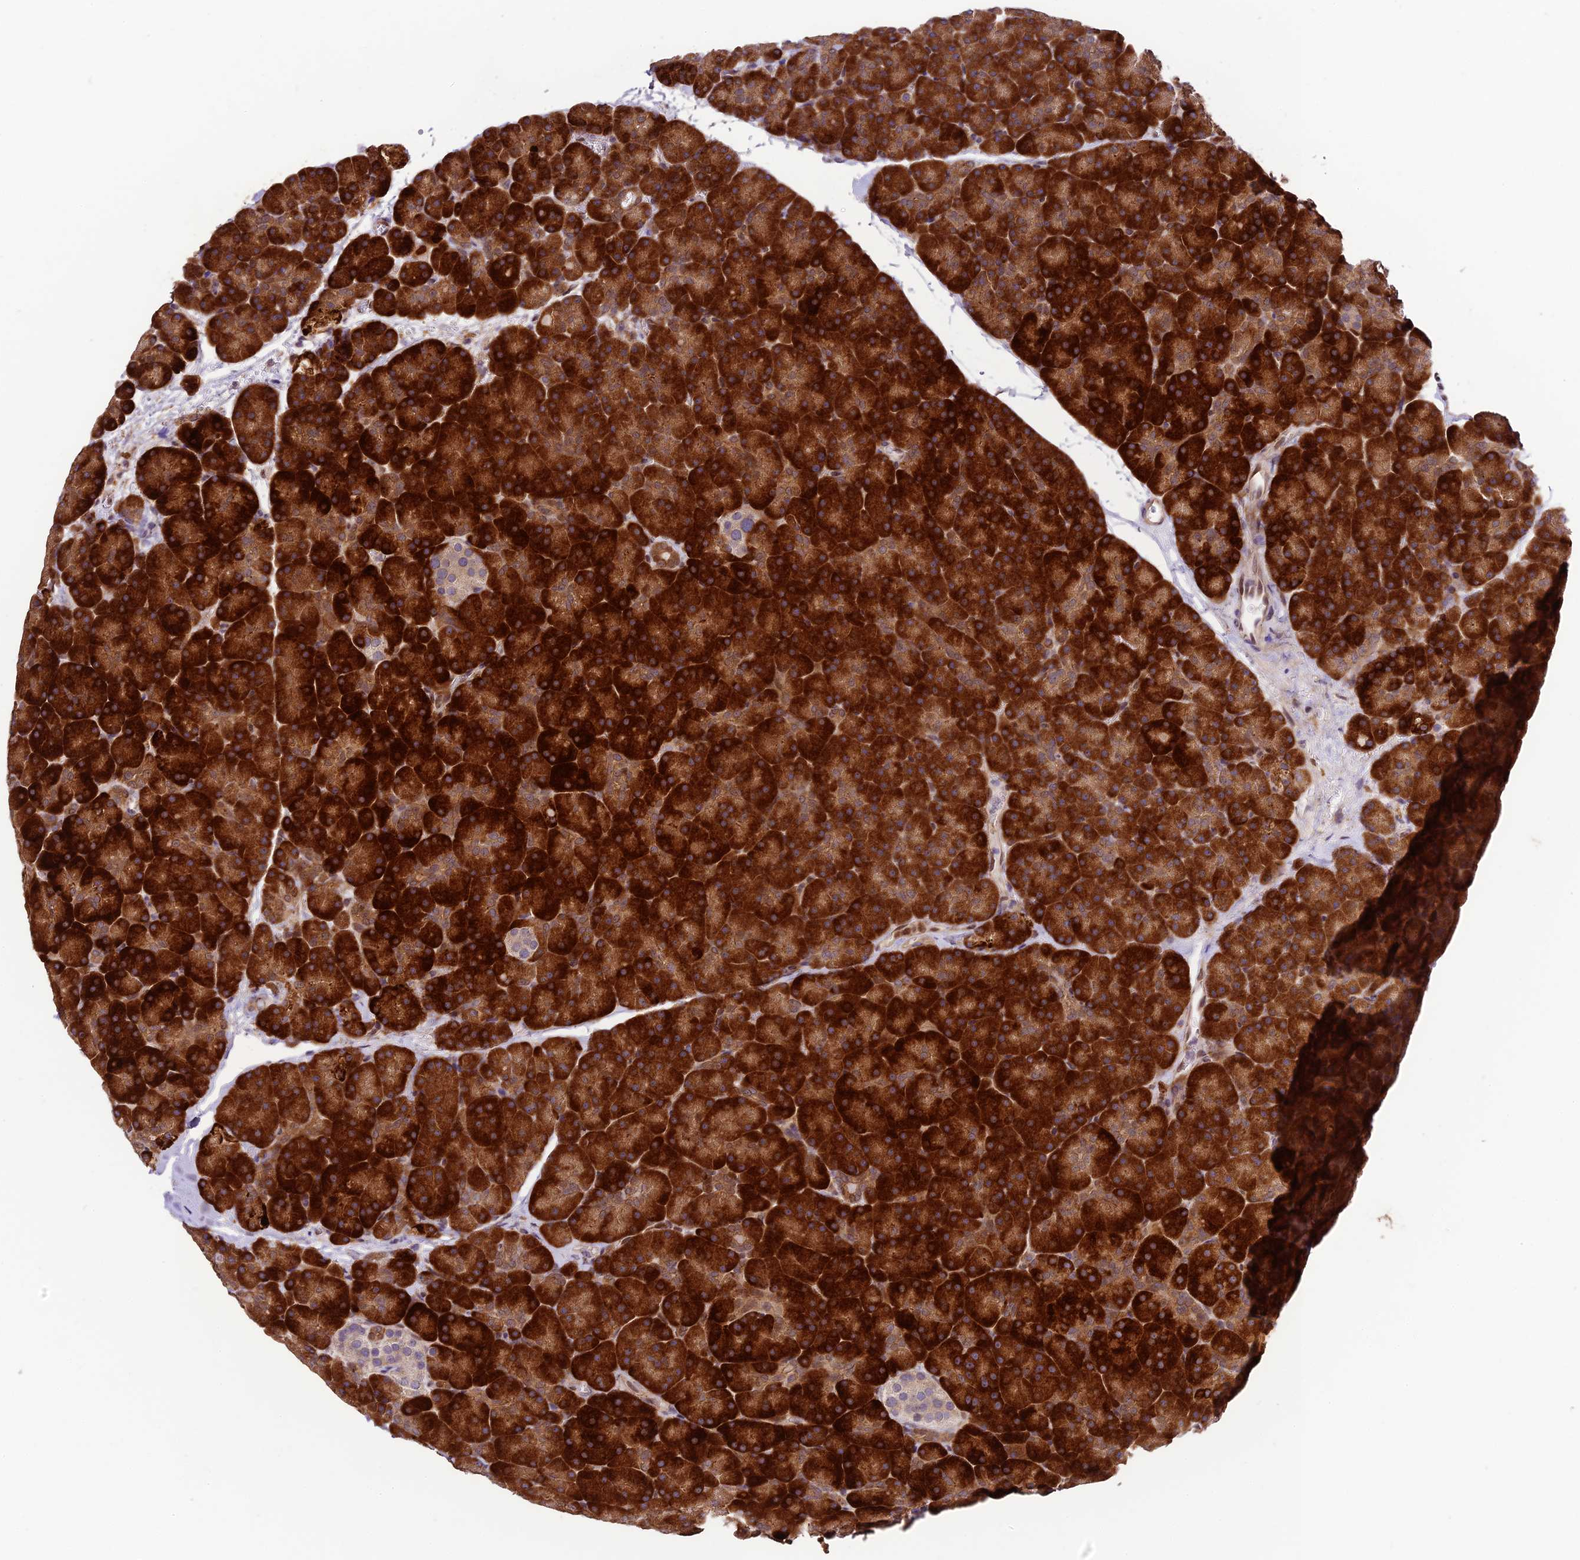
{"staining": {"intensity": "strong", "quantity": ">75%", "location": "cytoplasmic/membranous"}, "tissue": "pancreas", "cell_type": "Exocrine glandular cells", "image_type": "normal", "snomed": [{"axis": "morphology", "description": "Normal tissue, NOS"}, {"axis": "topography", "description": "Pancreas"}], "caption": "Protein staining of benign pancreas shows strong cytoplasmic/membranous positivity in approximately >75% of exocrine glandular cells.", "gene": "TRIM22", "patient": {"sex": "male", "age": 36}}